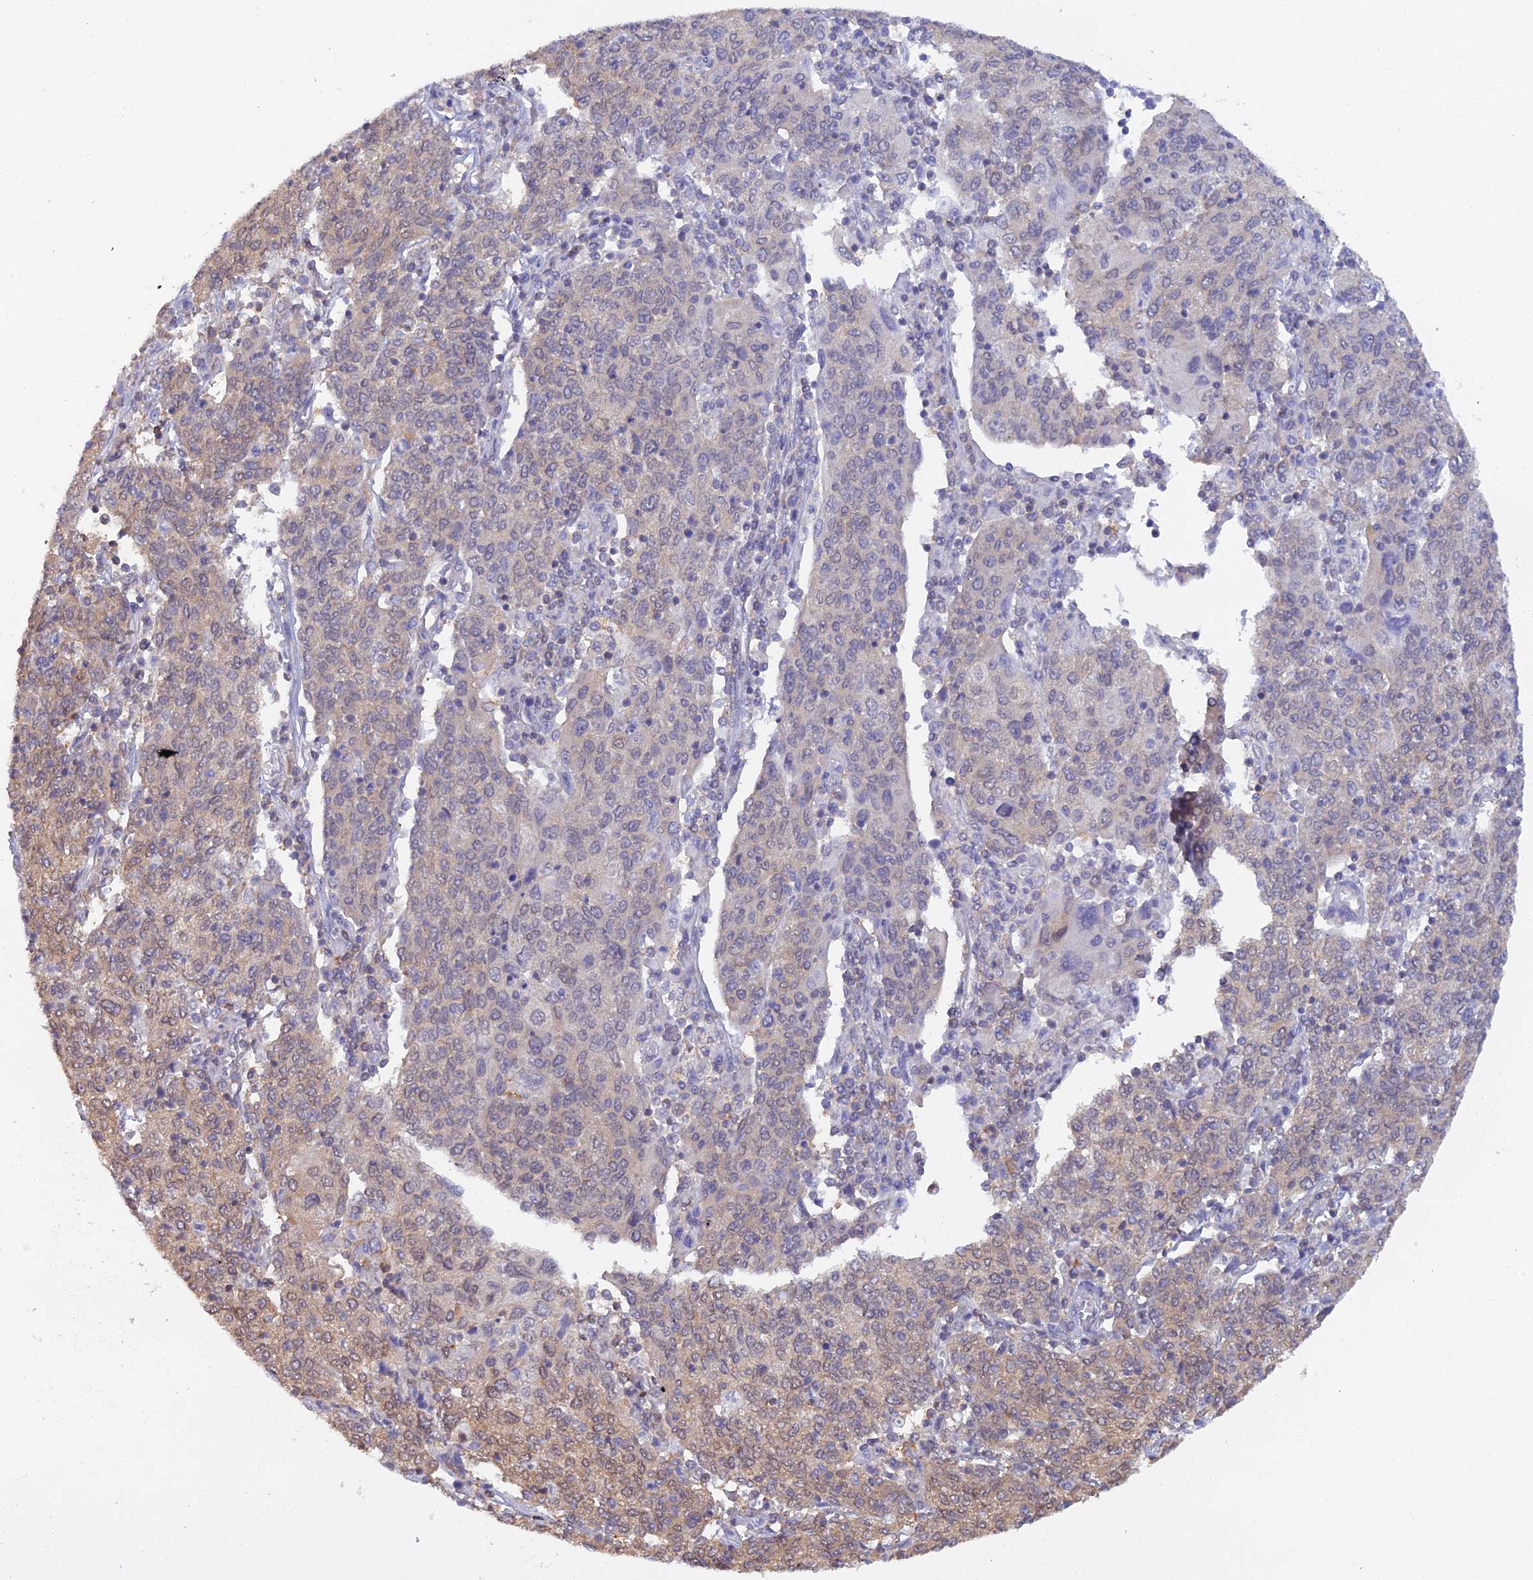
{"staining": {"intensity": "weak", "quantity": "<25%", "location": "nuclear"}, "tissue": "cervical cancer", "cell_type": "Tumor cells", "image_type": "cancer", "snomed": [{"axis": "morphology", "description": "Squamous cell carcinoma, NOS"}, {"axis": "topography", "description": "Cervix"}], "caption": "The image displays no significant expression in tumor cells of squamous cell carcinoma (cervical).", "gene": "HINT1", "patient": {"sex": "female", "age": 67}}